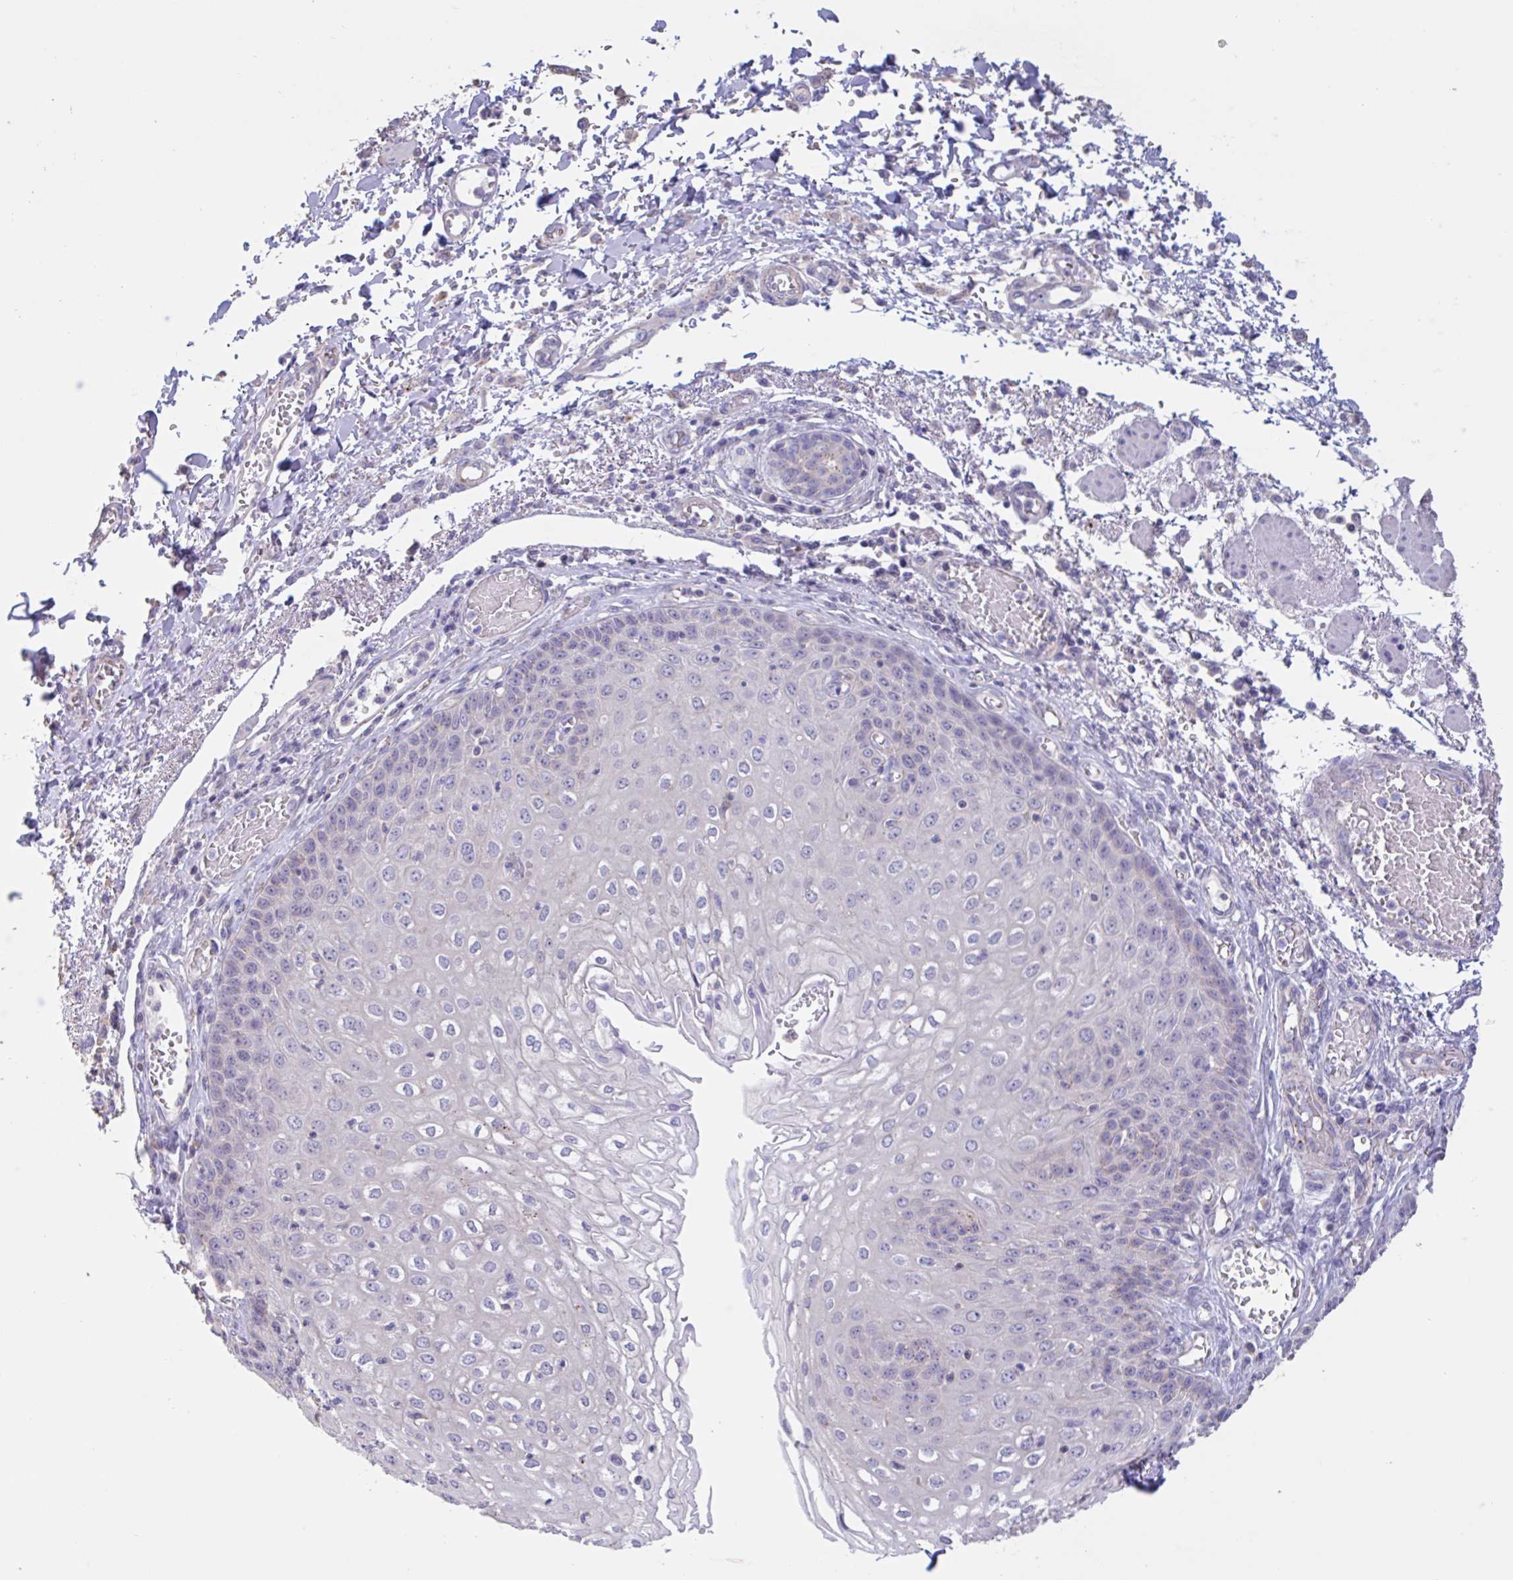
{"staining": {"intensity": "negative", "quantity": "none", "location": "none"}, "tissue": "esophagus", "cell_type": "Squamous epithelial cells", "image_type": "normal", "snomed": [{"axis": "morphology", "description": "Normal tissue, NOS"}, {"axis": "morphology", "description": "Adenocarcinoma, NOS"}, {"axis": "topography", "description": "Esophagus"}], "caption": "A micrograph of esophagus stained for a protein displays no brown staining in squamous epithelial cells.", "gene": "CHMP5", "patient": {"sex": "male", "age": 81}}